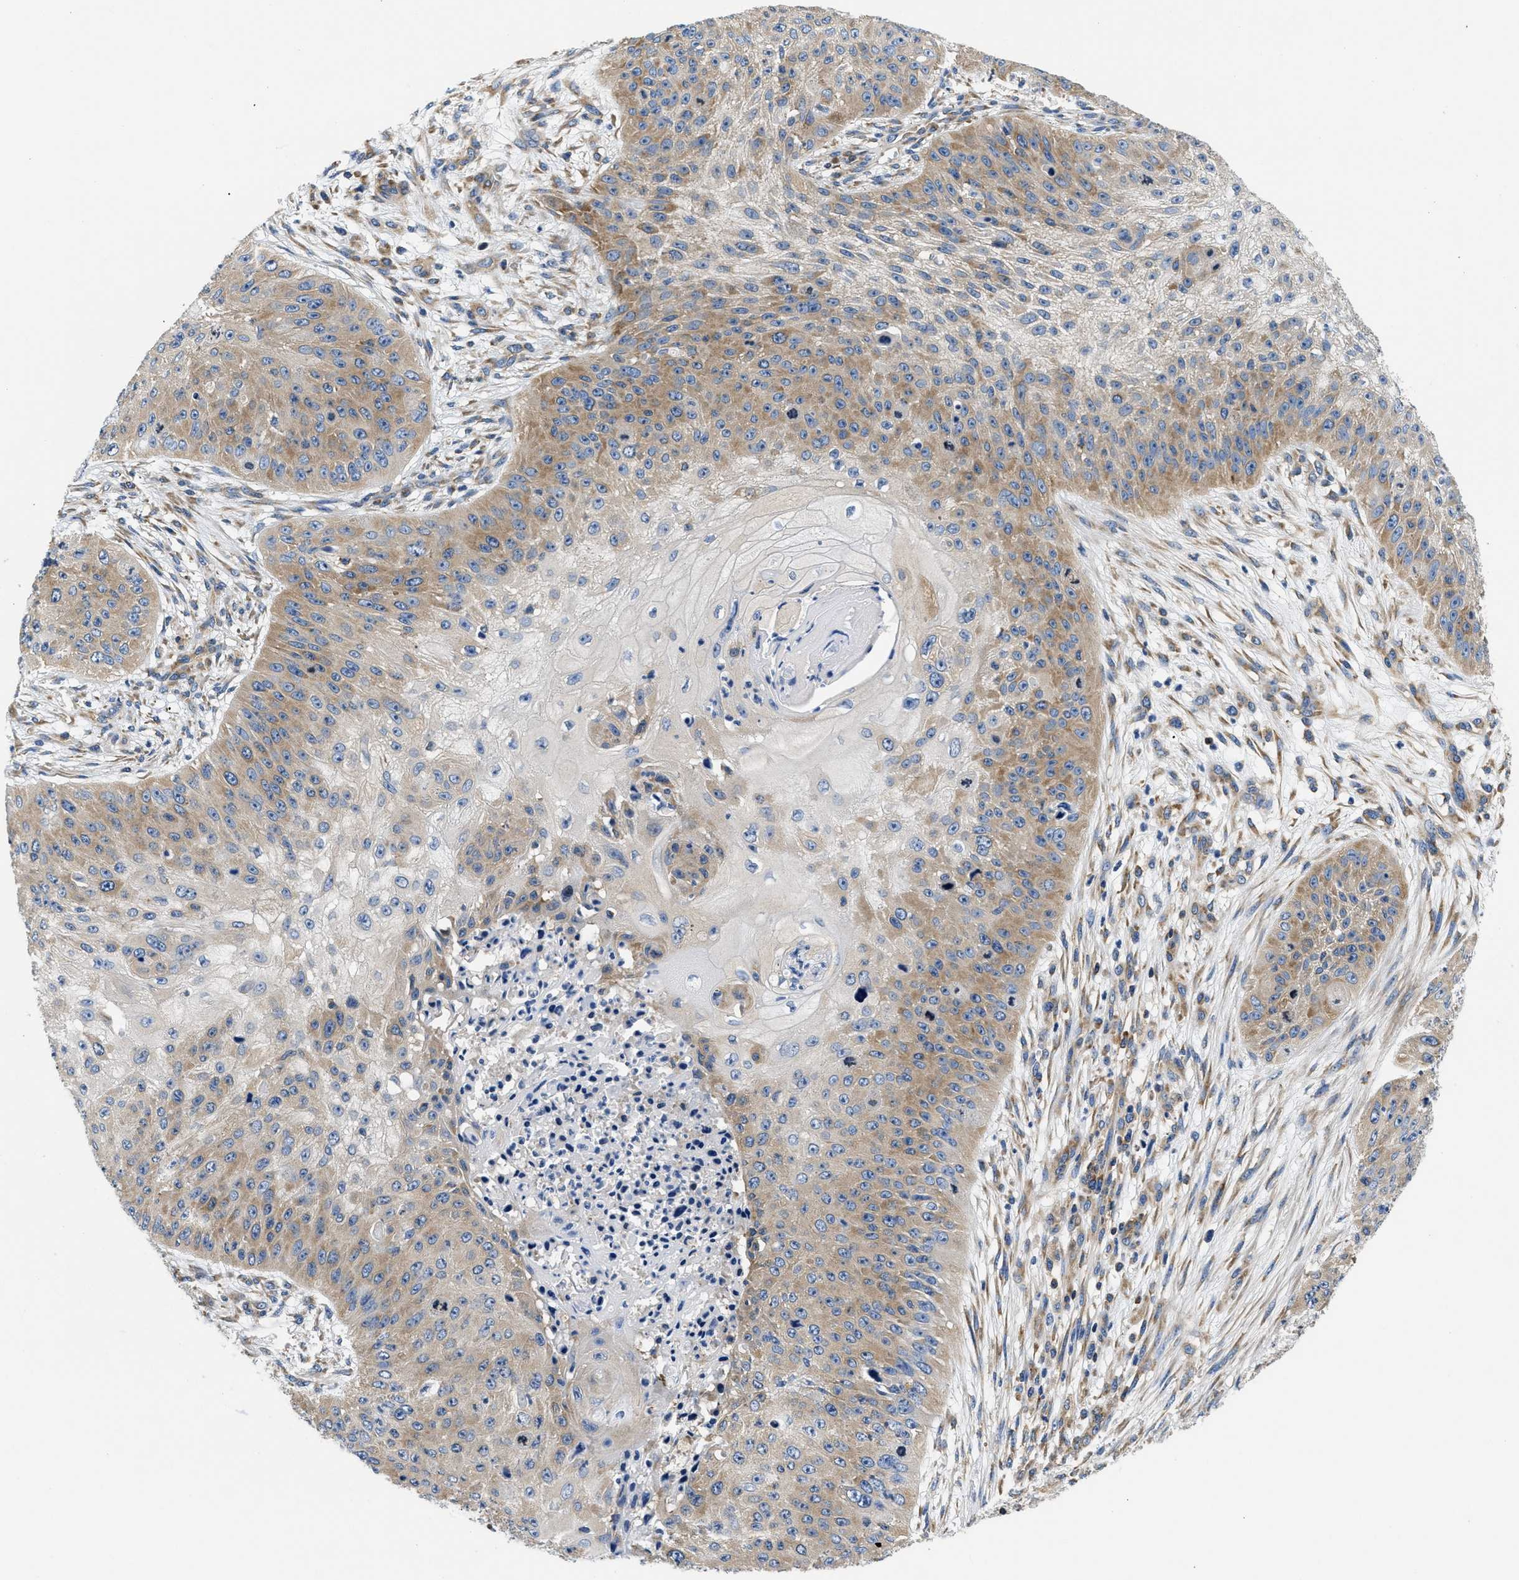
{"staining": {"intensity": "moderate", "quantity": ">75%", "location": "cytoplasmic/membranous"}, "tissue": "skin cancer", "cell_type": "Tumor cells", "image_type": "cancer", "snomed": [{"axis": "morphology", "description": "Squamous cell carcinoma, NOS"}, {"axis": "topography", "description": "Skin"}], "caption": "A photomicrograph showing moderate cytoplasmic/membranous expression in about >75% of tumor cells in squamous cell carcinoma (skin), as visualized by brown immunohistochemical staining.", "gene": "ABCF1", "patient": {"sex": "female", "age": 80}}